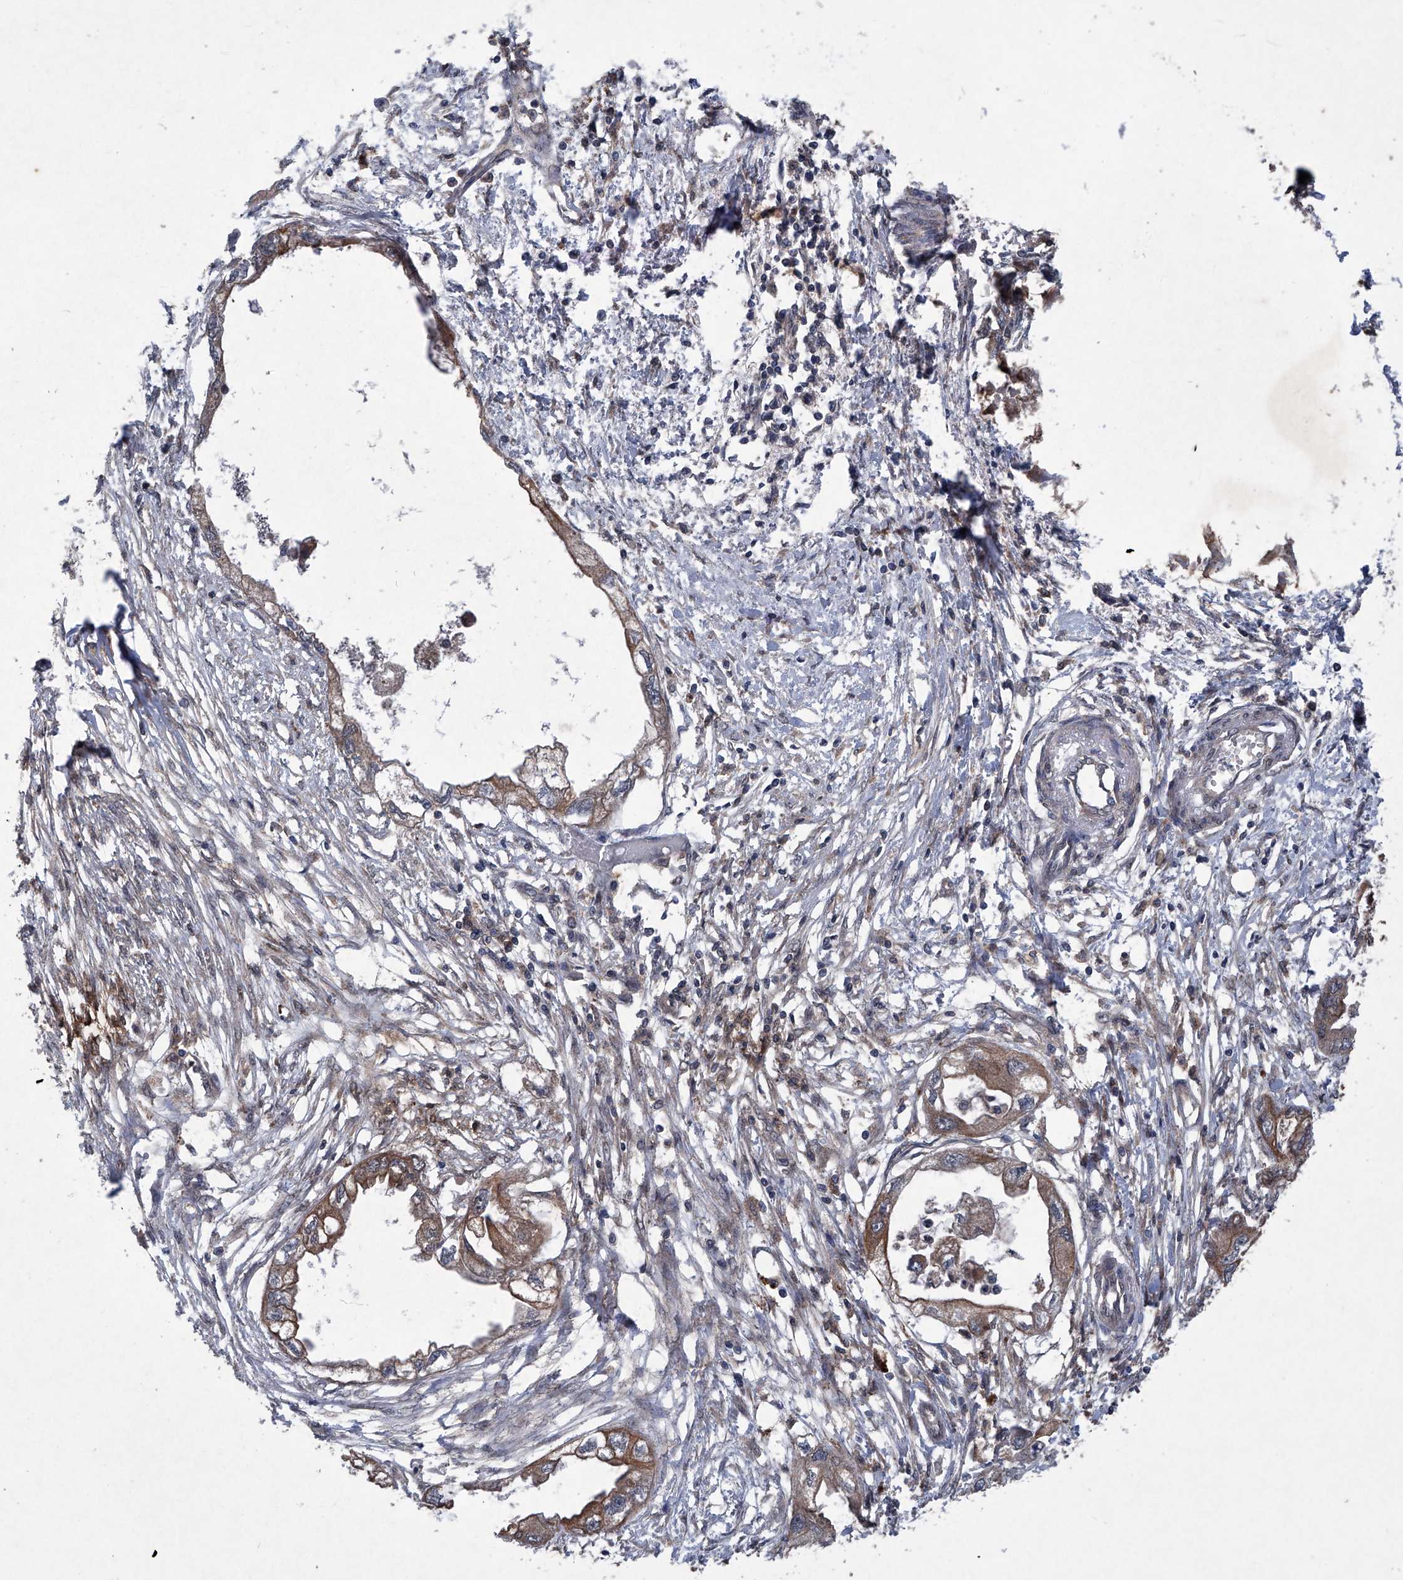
{"staining": {"intensity": "moderate", "quantity": ">75%", "location": "cytoplasmic/membranous"}, "tissue": "endometrial cancer", "cell_type": "Tumor cells", "image_type": "cancer", "snomed": [{"axis": "morphology", "description": "Adenocarcinoma, NOS"}, {"axis": "morphology", "description": "Adenocarcinoma, metastatic, NOS"}, {"axis": "topography", "description": "Adipose tissue"}, {"axis": "topography", "description": "Endometrium"}], "caption": "IHC (DAB (3,3'-diaminobenzidine)) staining of endometrial cancer exhibits moderate cytoplasmic/membranous protein expression in approximately >75% of tumor cells.", "gene": "SUMF2", "patient": {"sex": "female", "age": 67}}